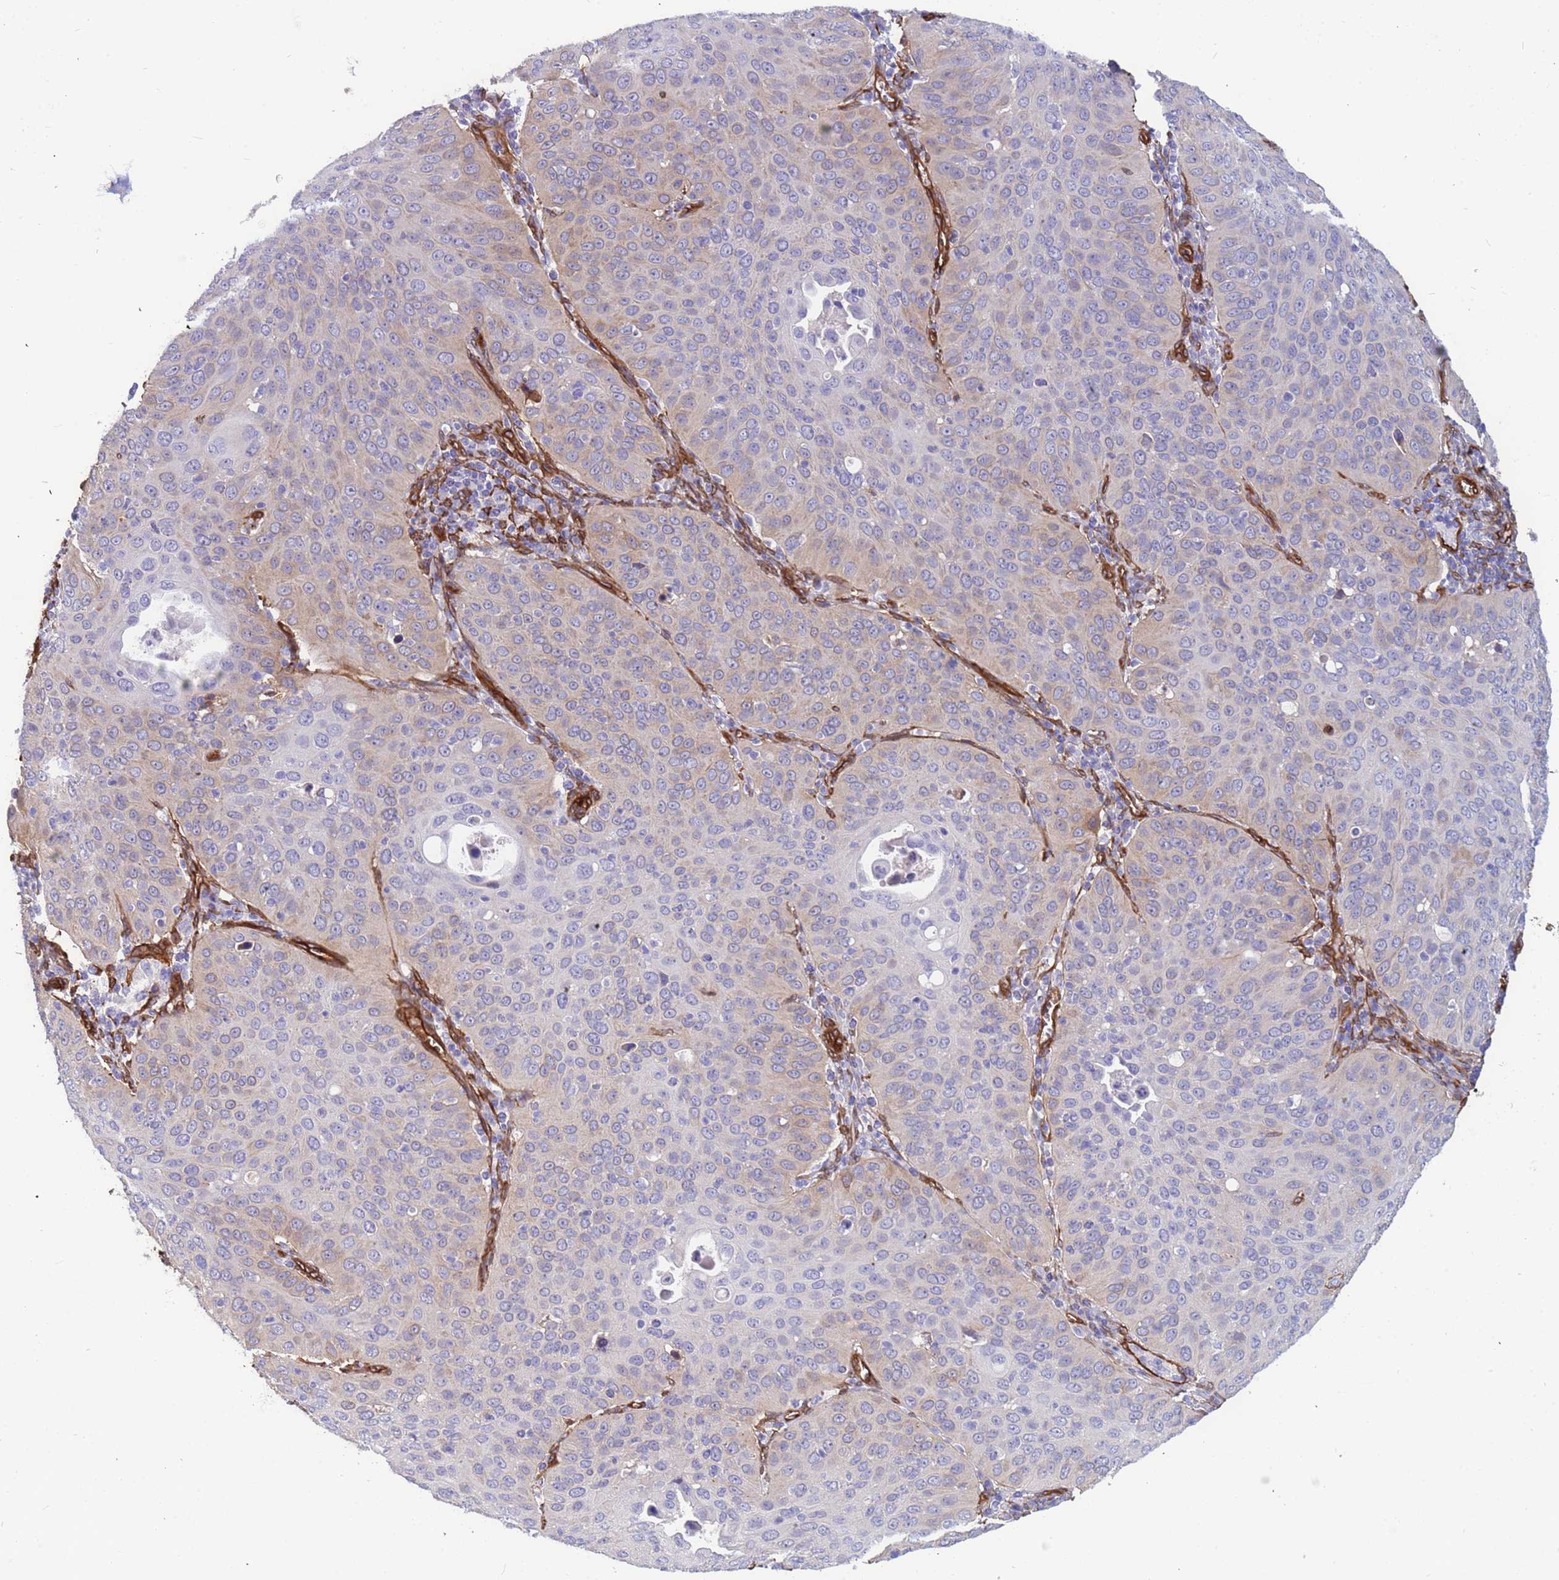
{"staining": {"intensity": "negative", "quantity": "none", "location": "none"}, "tissue": "cervical cancer", "cell_type": "Tumor cells", "image_type": "cancer", "snomed": [{"axis": "morphology", "description": "Squamous cell carcinoma, NOS"}, {"axis": "topography", "description": "Cervix"}], "caption": "Immunohistochemistry (IHC) of cervical cancer demonstrates no staining in tumor cells. The staining was performed using DAB to visualize the protein expression in brown, while the nuclei were stained in blue with hematoxylin (Magnification: 20x).", "gene": "EHD2", "patient": {"sex": "female", "age": 36}}